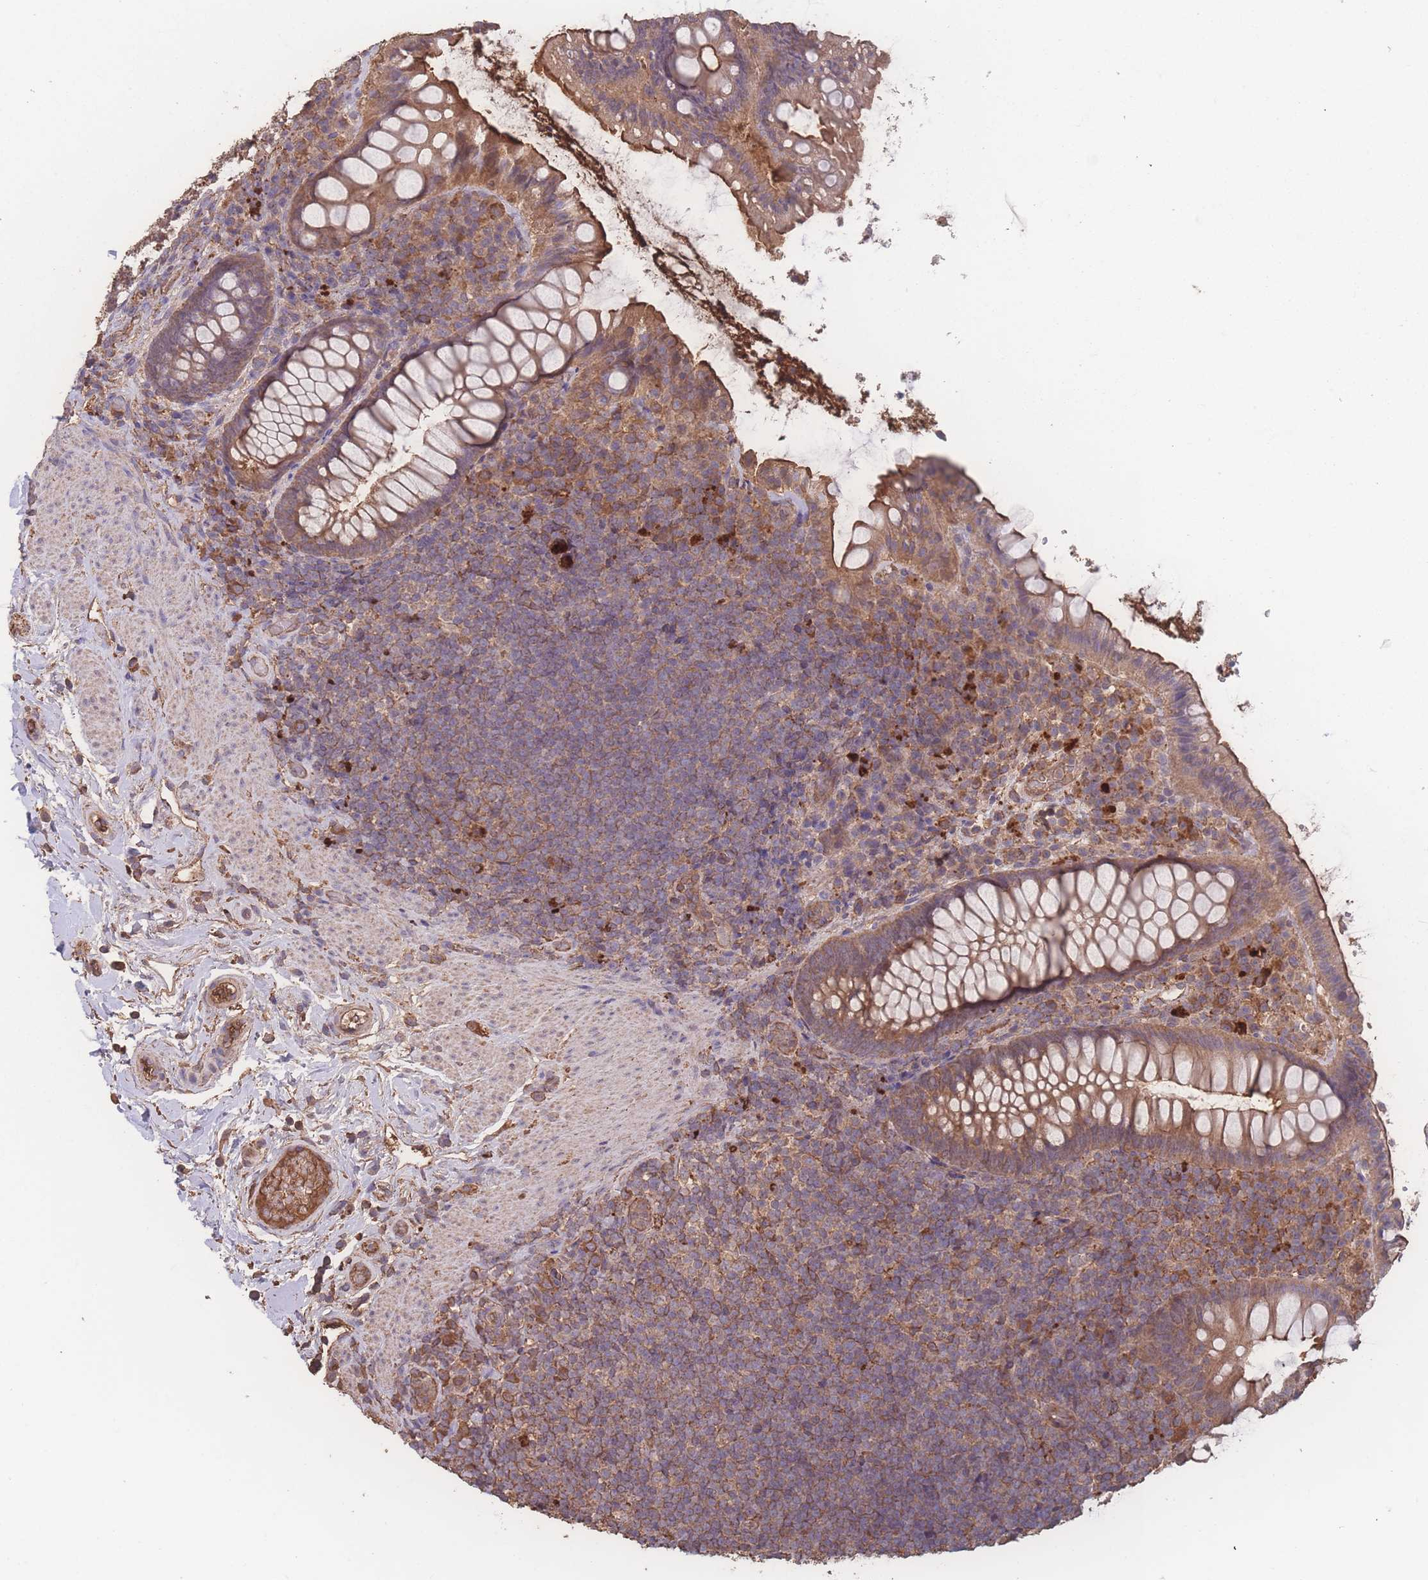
{"staining": {"intensity": "moderate", "quantity": ">75%", "location": "cytoplasmic/membranous"}, "tissue": "rectum", "cell_type": "Glandular cells", "image_type": "normal", "snomed": [{"axis": "morphology", "description": "Normal tissue, NOS"}, {"axis": "topography", "description": "Rectum"}, {"axis": "topography", "description": "Peripheral nerve tissue"}], "caption": "Benign rectum was stained to show a protein in brown. There is medium levels of moderate cytoplasmic/membranous staining in about >75% of glandular cells. The staining was performed using DAB, with brown indicating positive protein expression. Nuclei are stained blue with hematoxylin.", "gene": "ATXN10", "patient": {"sex": "female", "age": 69}}